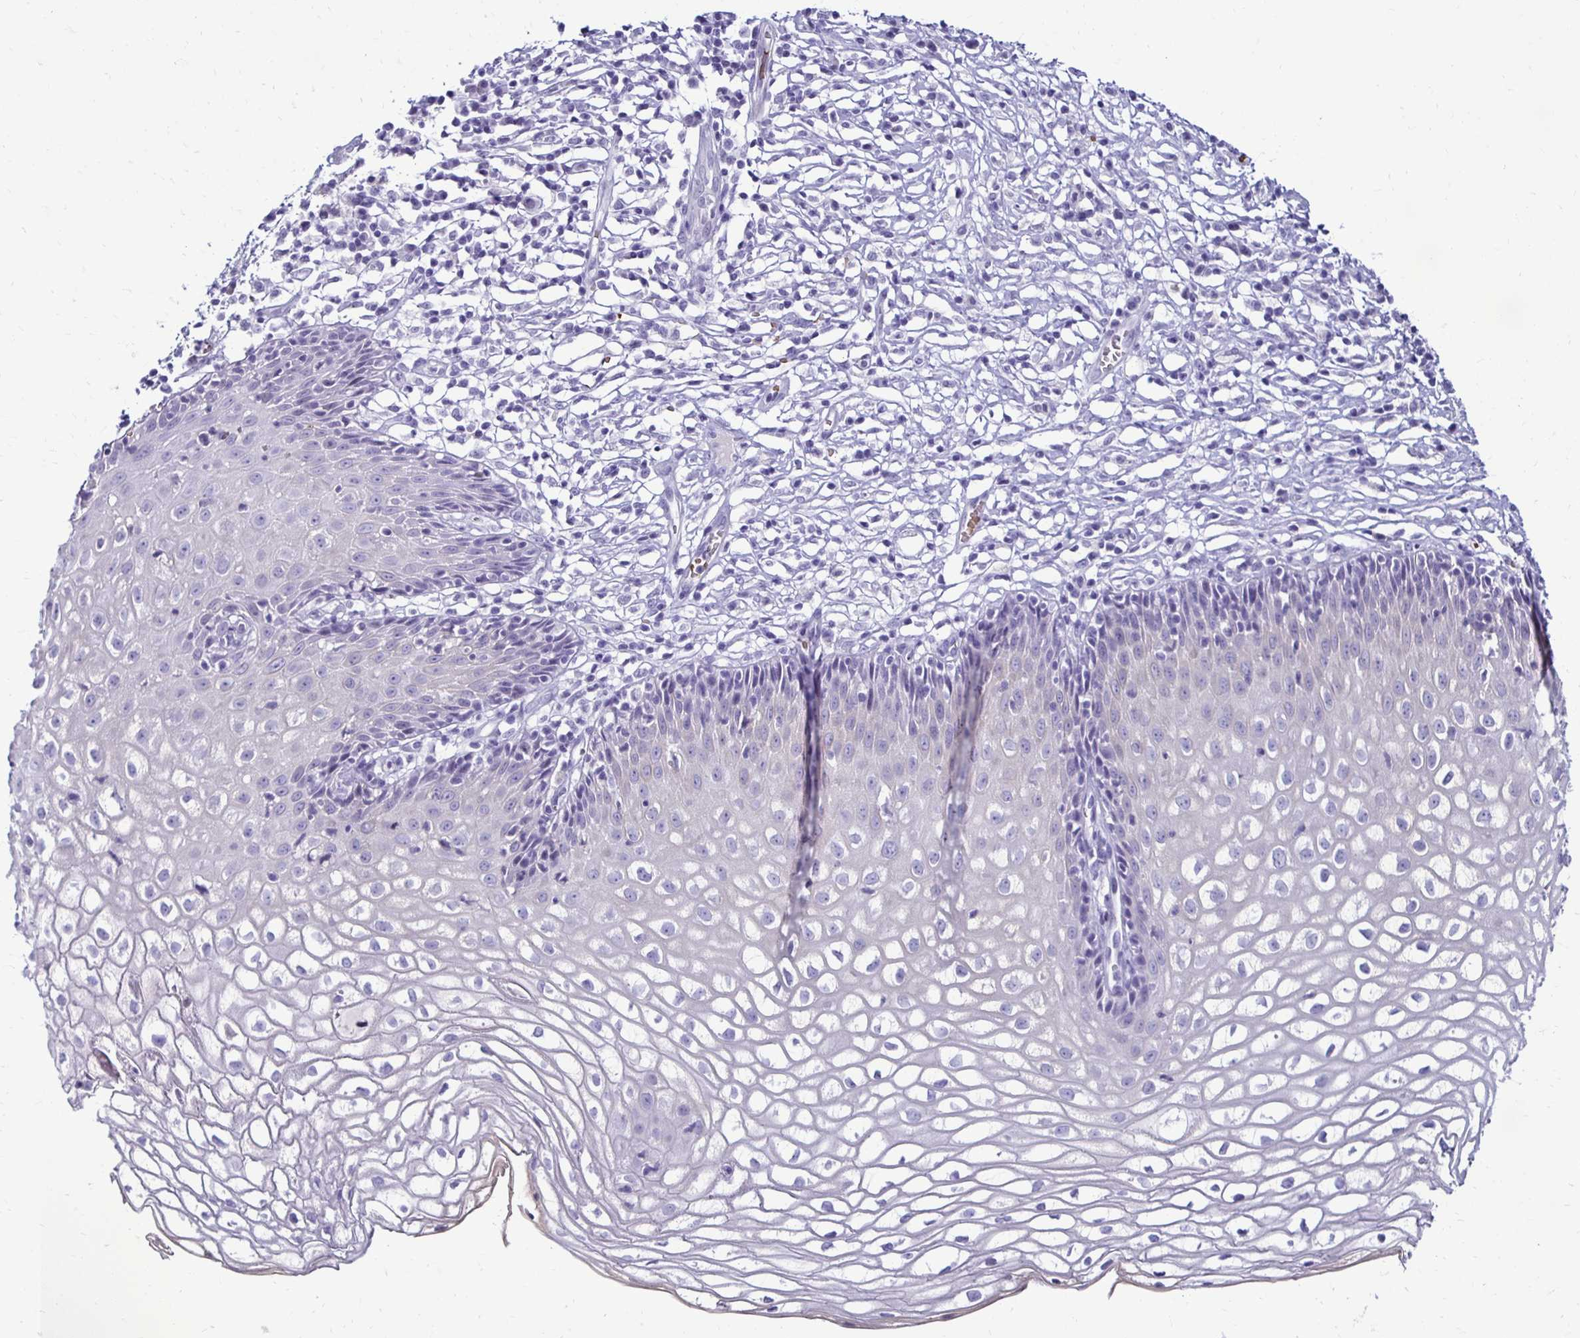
{"staining": {"intensity": "negative", "quantity": "none", "location": "none"}, "tissue": "cervix", "cell_type": "Glandular cells", "image_type": "normal", "snomed": [{"axis": "morphology", "description": "Normal tissue, NOS"}, {"axis": "topography", "description": "Cervix"}], "caption": "This is a photomicrograph of immunohistochemistry (IHC) staining of unremarkable cervix, which shows no expression in glandular cells. (Brightfield microscopy of DAB (3,3'-diaminobenzidine) immunohistochemistry at high magnification).", "gene": "RHBDL3", "patient": {"sex": "female", "age": 36}}